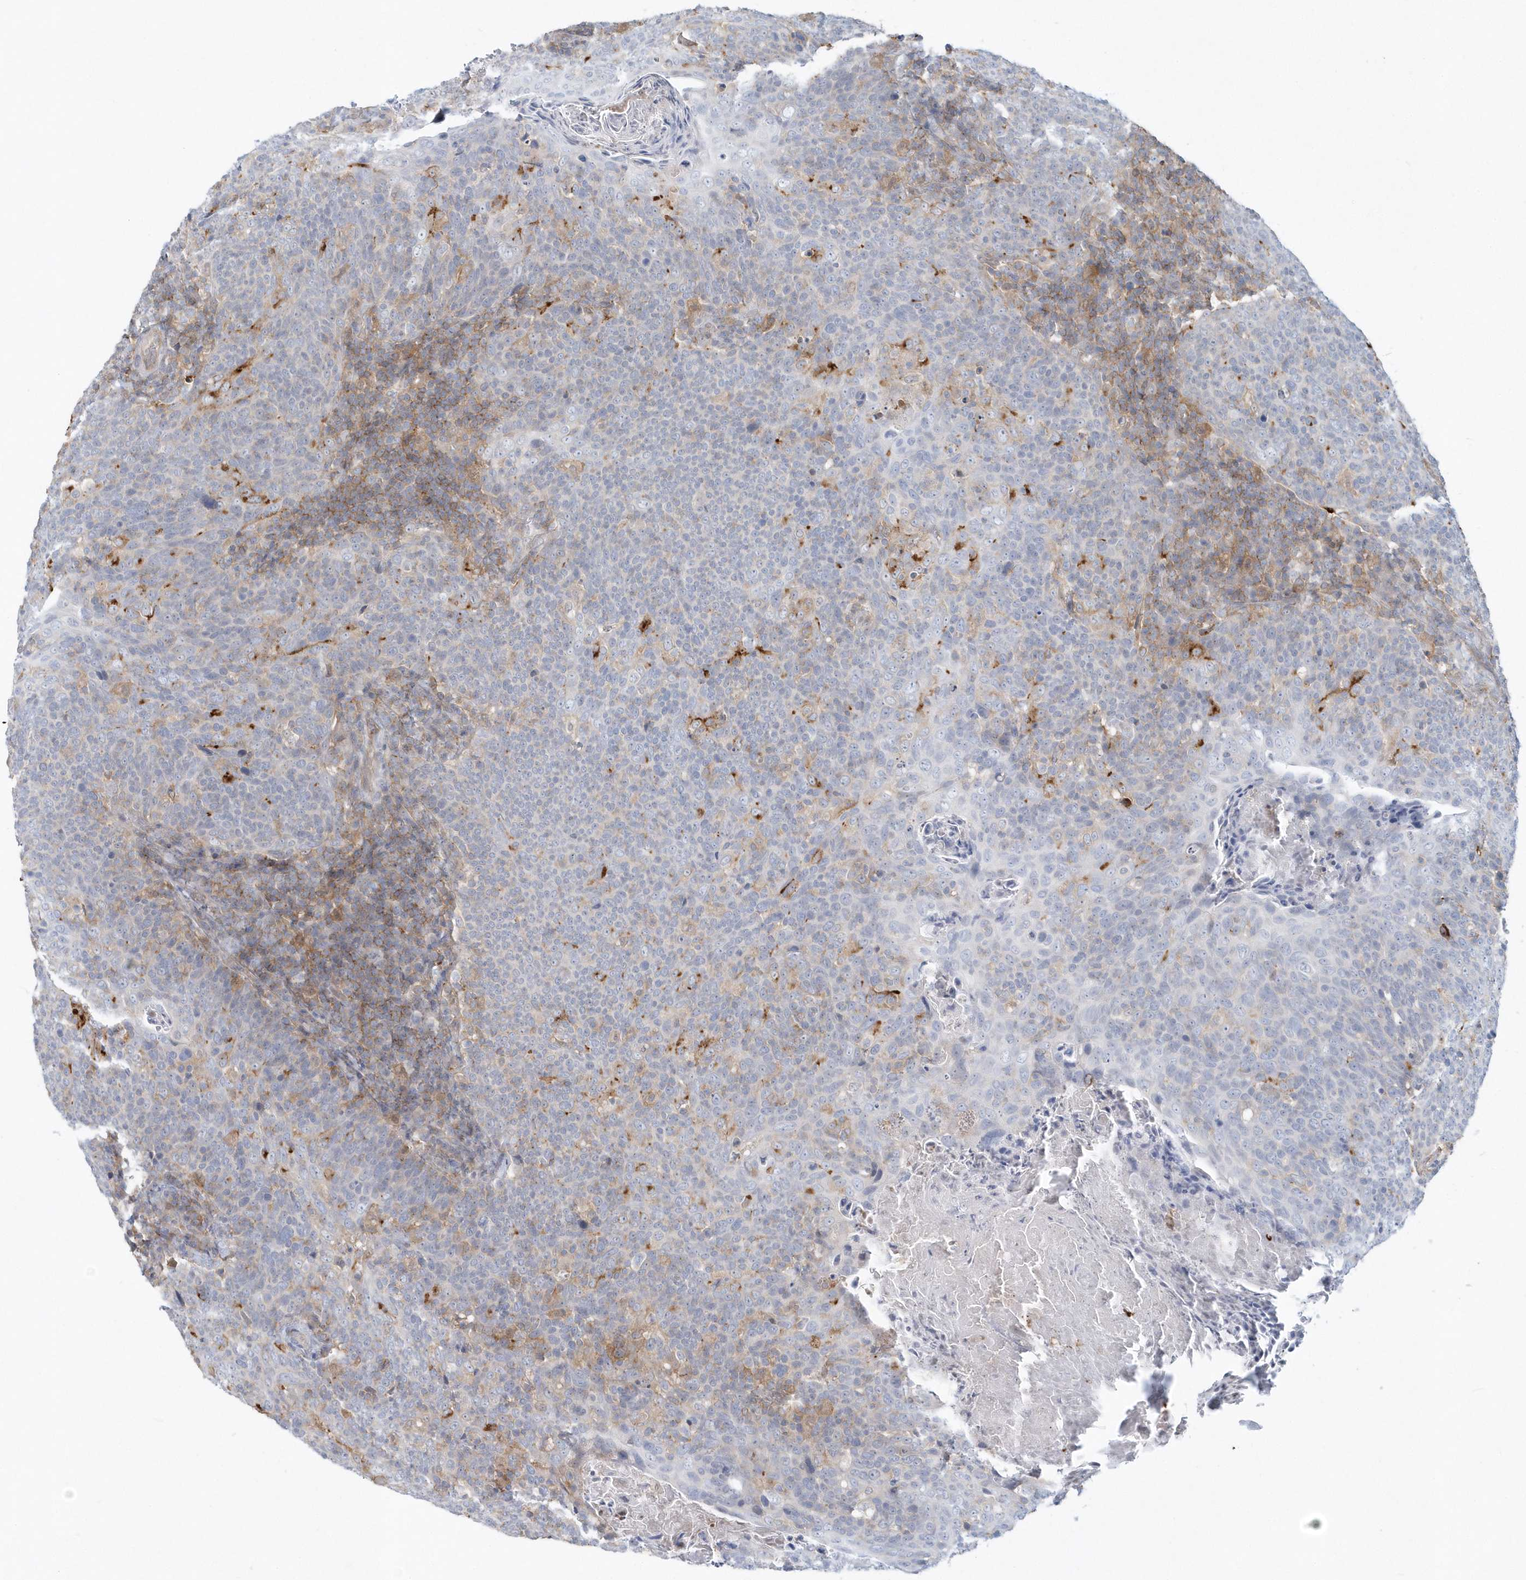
{"staining": {"intensity": "negative", "quantity": "none", "location": "none"}, "tissue": "head and neck cancer", "cell_type": "Tumor cells", "image_type": "cancer", "snomed": [{"axis": "morphology", "description": "Squamous cell carcinoma, NOS"}, {"axis": "morphology", "description": "Squamous cell carcinoma, metastatic, NOS"}, {"axis": "topography", "description": "Lymph node"}, {"axis": "topography", "description": "Head-Neck"}], "caption": "Tumor cells are negative for brown protein staining in head and neck metastatic squamous cell carcinoma.", "gene": "RNF7", "patient": {"sex": "male", "age": 62}}